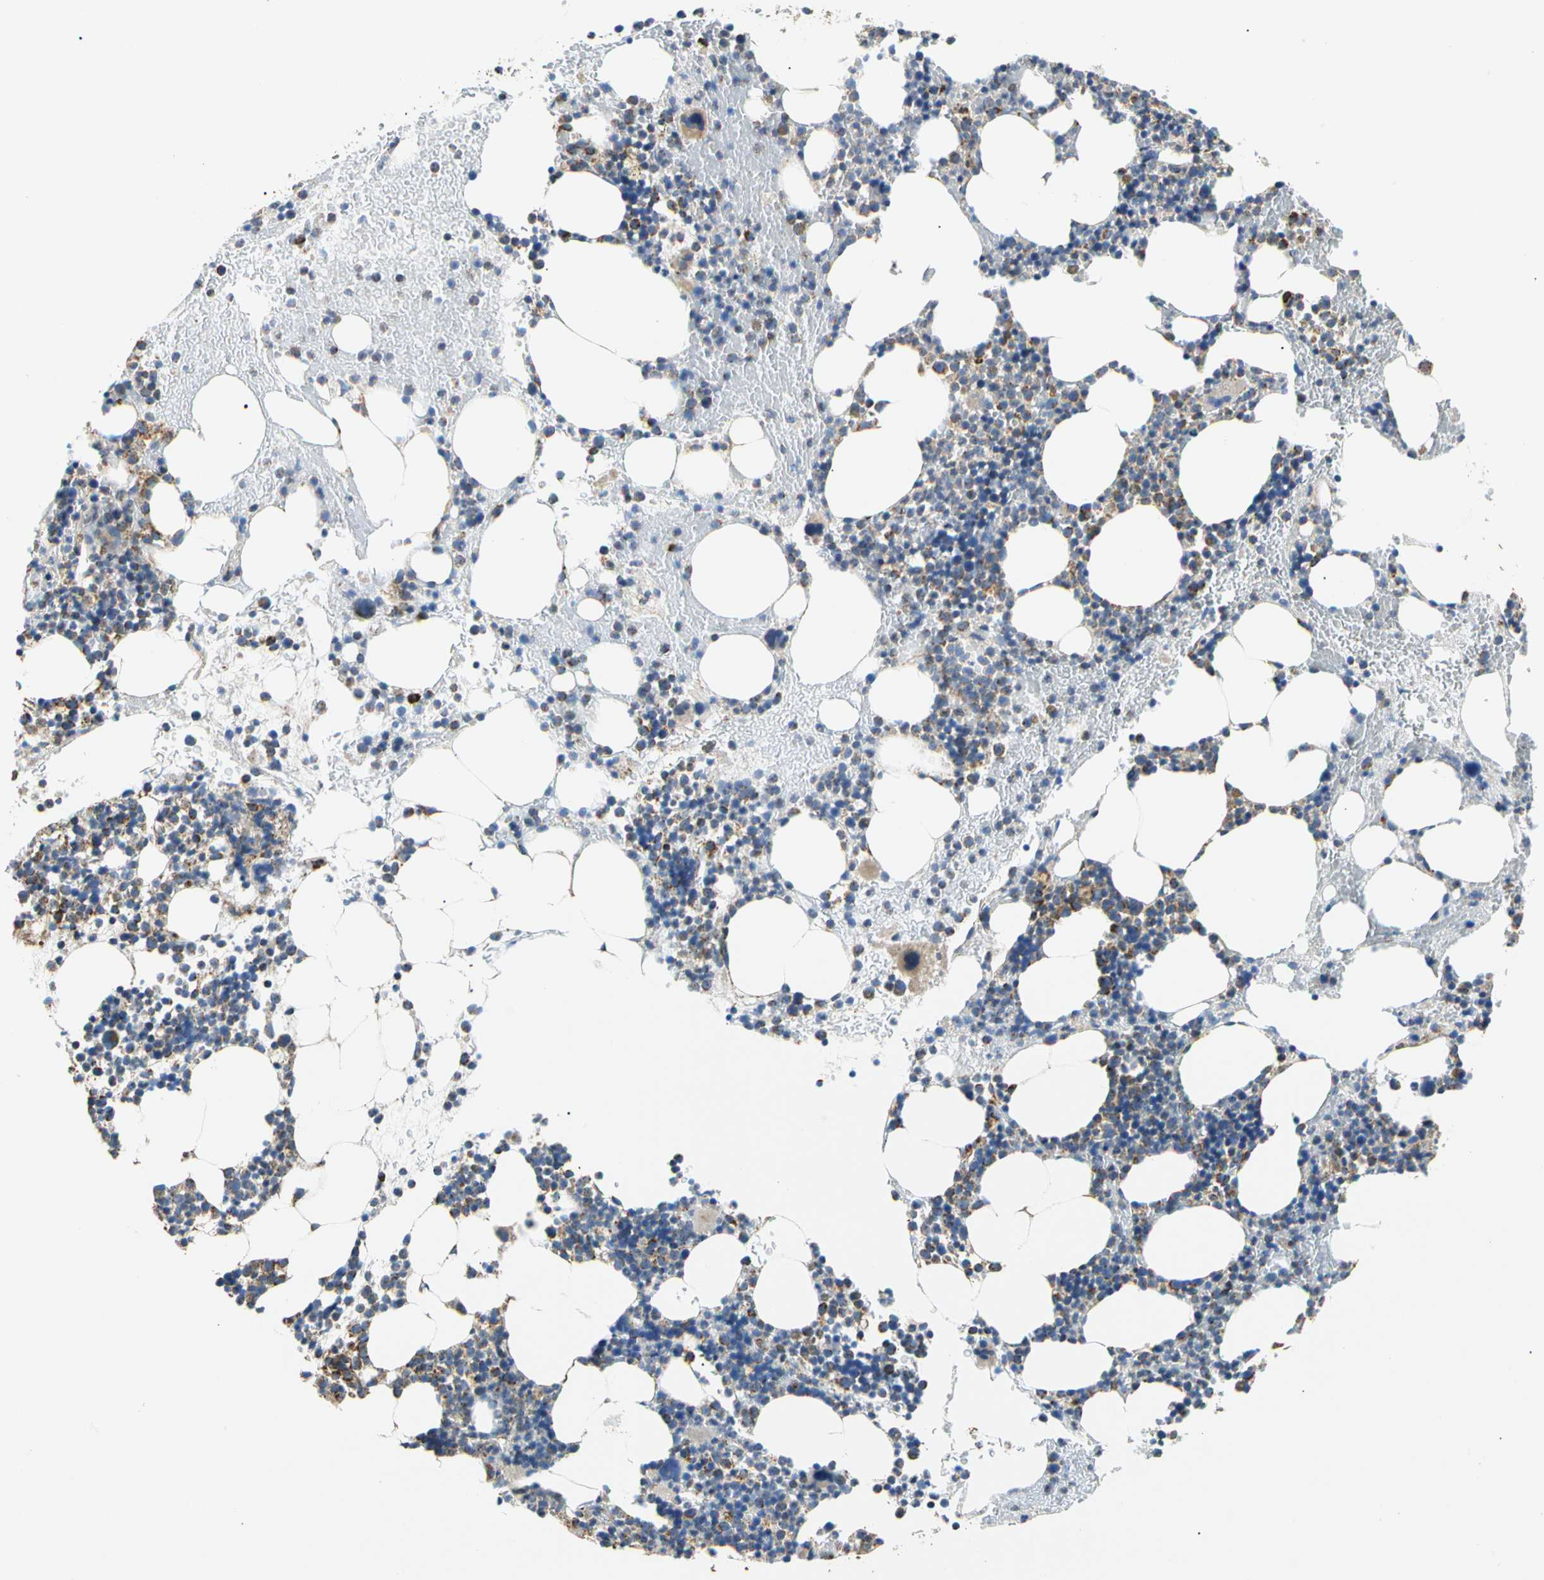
{"staining": {"intensity": "moderate", "quantity": "<25%", "location": "cytoplasmic/membranous"}, "tissue": "bone marrow", "cell_type": "Hematopoietic cells", "image_type": "normal", "snomed": [{"axis": "morphology", "description": "Normal tissue, NOS"}, {"axis": "topography", "description": "Bone marrow"}], "caption": "An image of bone marrow stained for a protein reveals moderate cytoplasmic/membranous brown staining in hematopoietic cells. (Brightfield microscopy of DAB IHC at high magnification).", "gene": "ACAT1", "patient": {"sex": "male", "age": 82}}